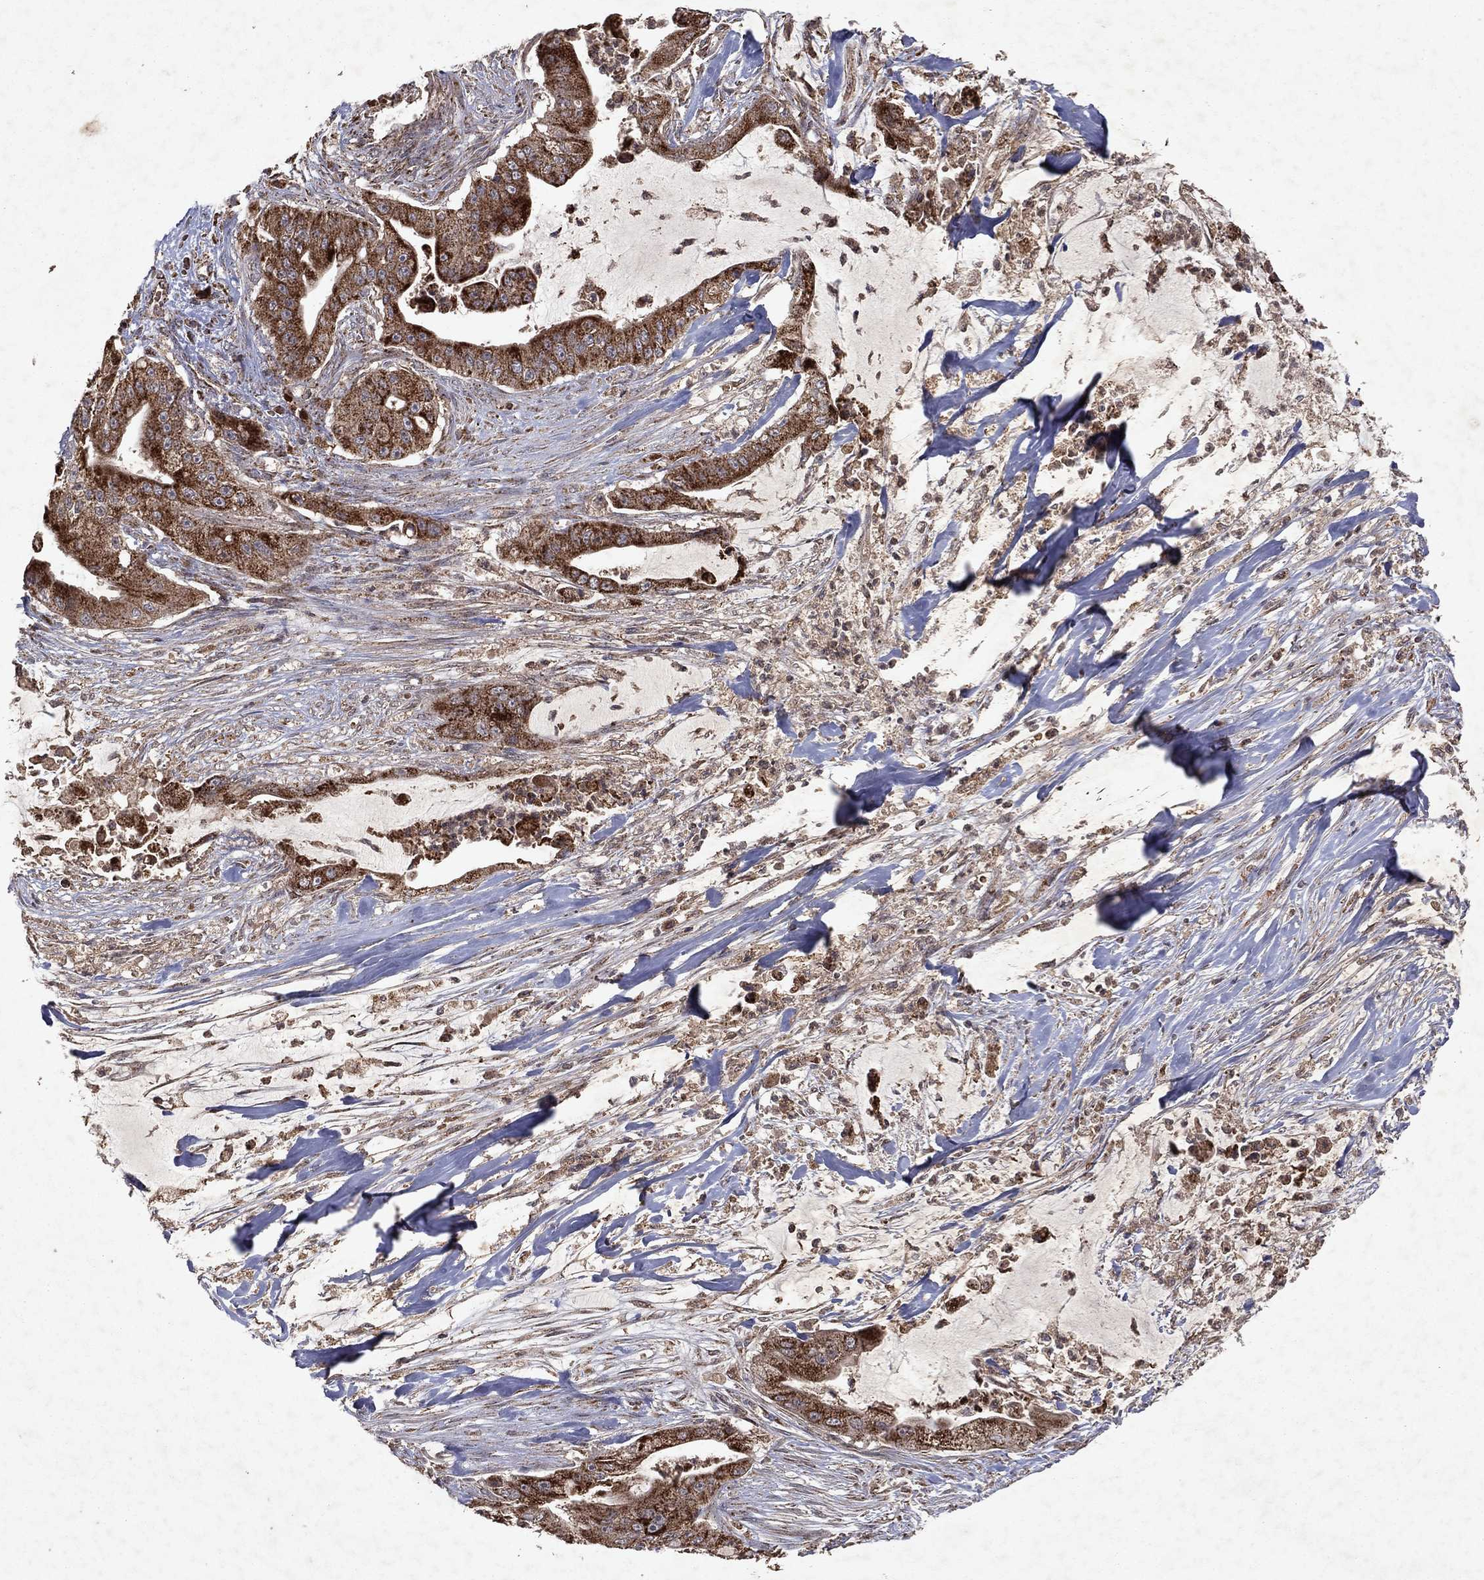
{"staining": {"intensity": "strong", "quantity": ">75%", "location": "cytoplasmic/membranous"}, "tissue": "pancreatic cancer", "cell_type": "Tumor cells", "image_type": "cancer", "snomed": [{"axis": "morphology", "description": "Normal tissue, NOS"}, {"axis": "morphology", "description": "Inflammation, NOS"}, {"axis": "morphology", "description": "Adenocarcinoma, NOS"}, {"axis": "topography", "description": "Pancreas"}], "caption": "The immunohistochemical stain highlights strong cytoplasmic/membranous expression in tumor cells of pancreatic cancer tissue.", "gene": "PYROXD2", "patient": {"sex": "male", "age": 57}}